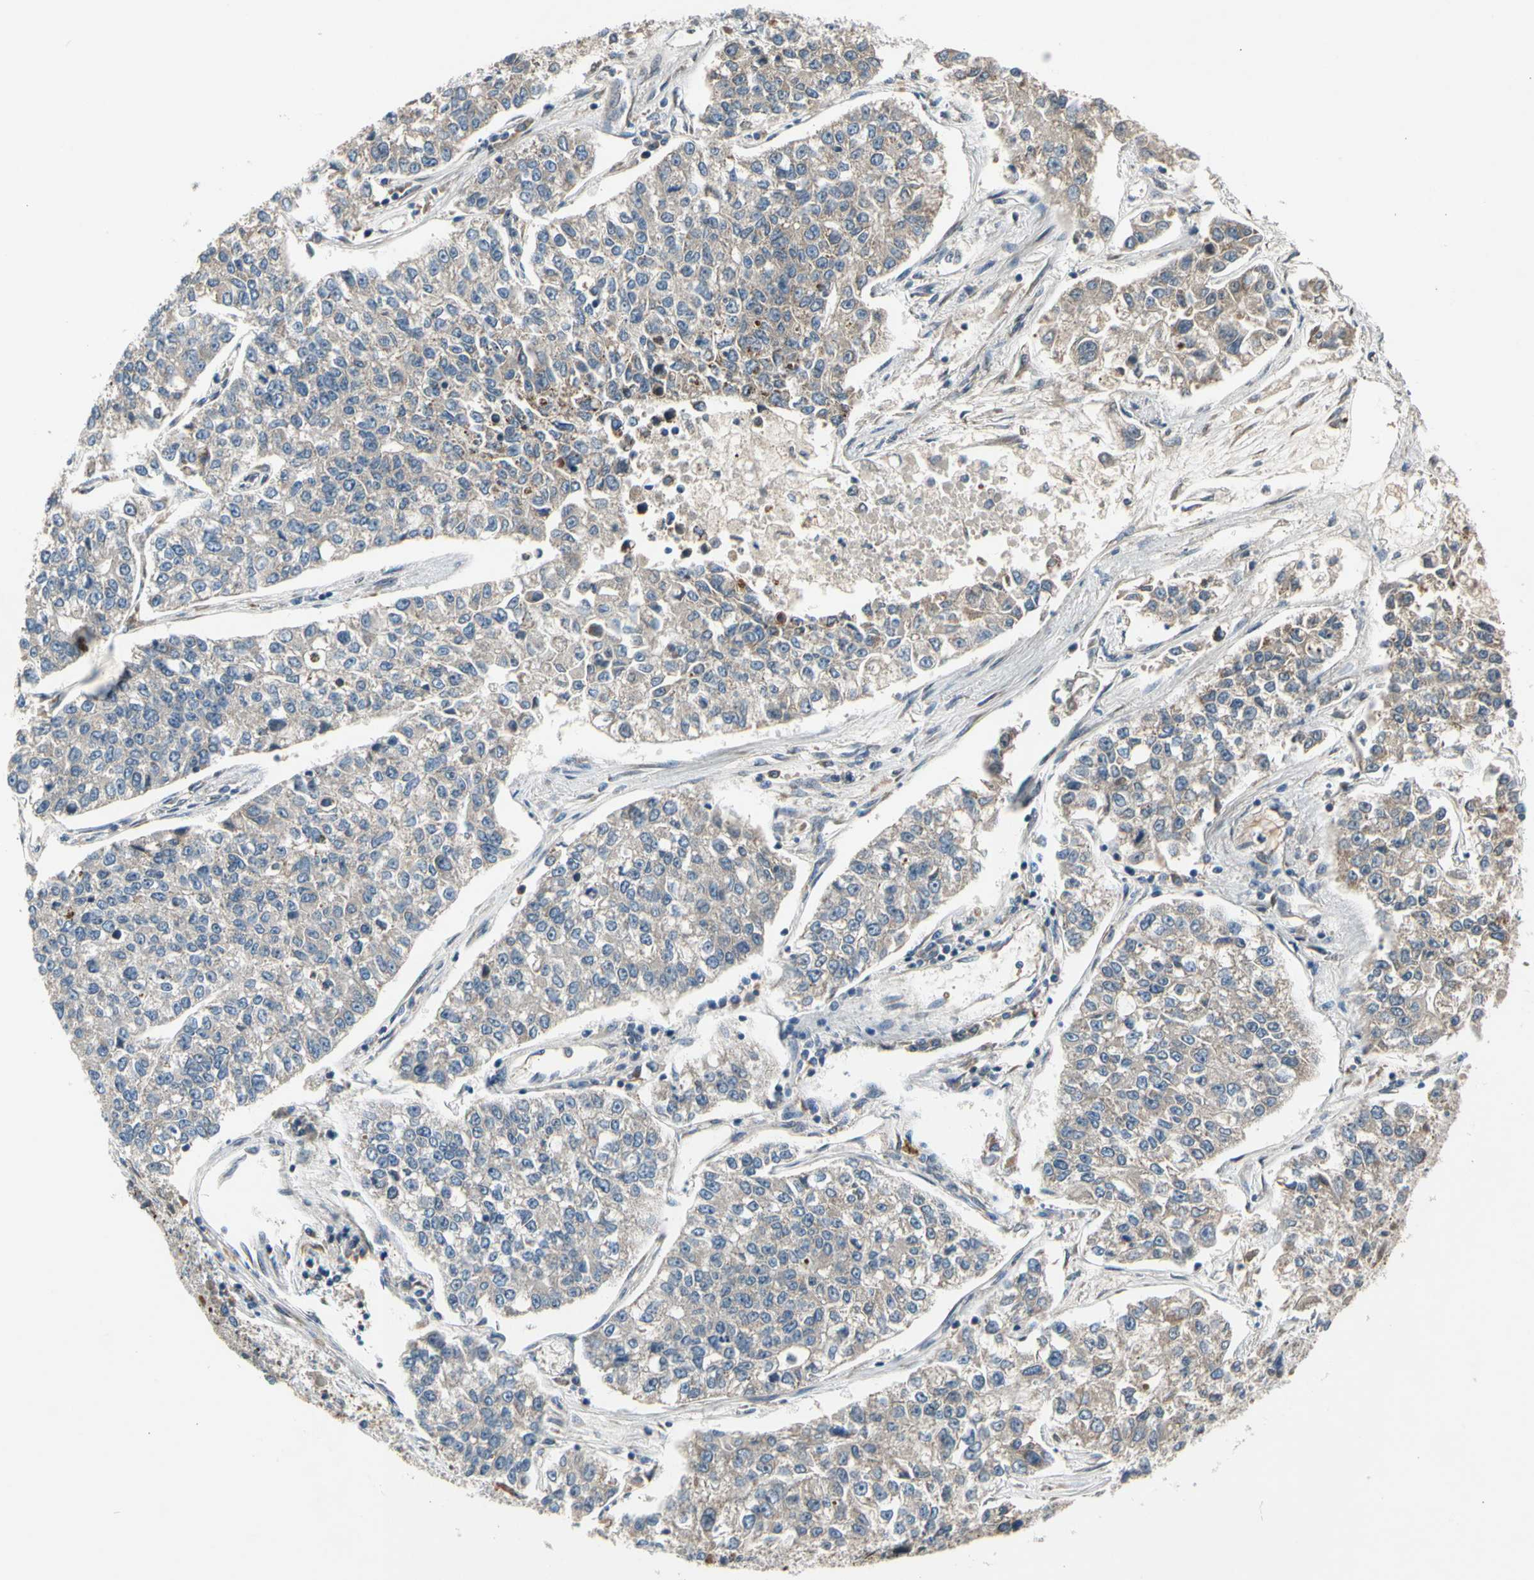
{"staining": {"intensity": "weak", "quantity": "25%-75%", "location": "cytoplasmic/membranous"}, "tissue": "lung cancer", "cell_type": "Tumor cells", "image_type": "cancer", "snomed": [{"axis": "morphology", "description": "Adenocarcinoma, NOS"}, {"axis": "topography", "description": "Lung"}], "caption": "DAB (3,3'-diaminobenzidine) immunohistochemical staining of human lung adenocarcinoma shows weak cytoplasmic/membranous protein expression in about 25%-75% of tumor cells.", "gene": "NPHP3", "patient": {"sex": "male", "age": 49}}